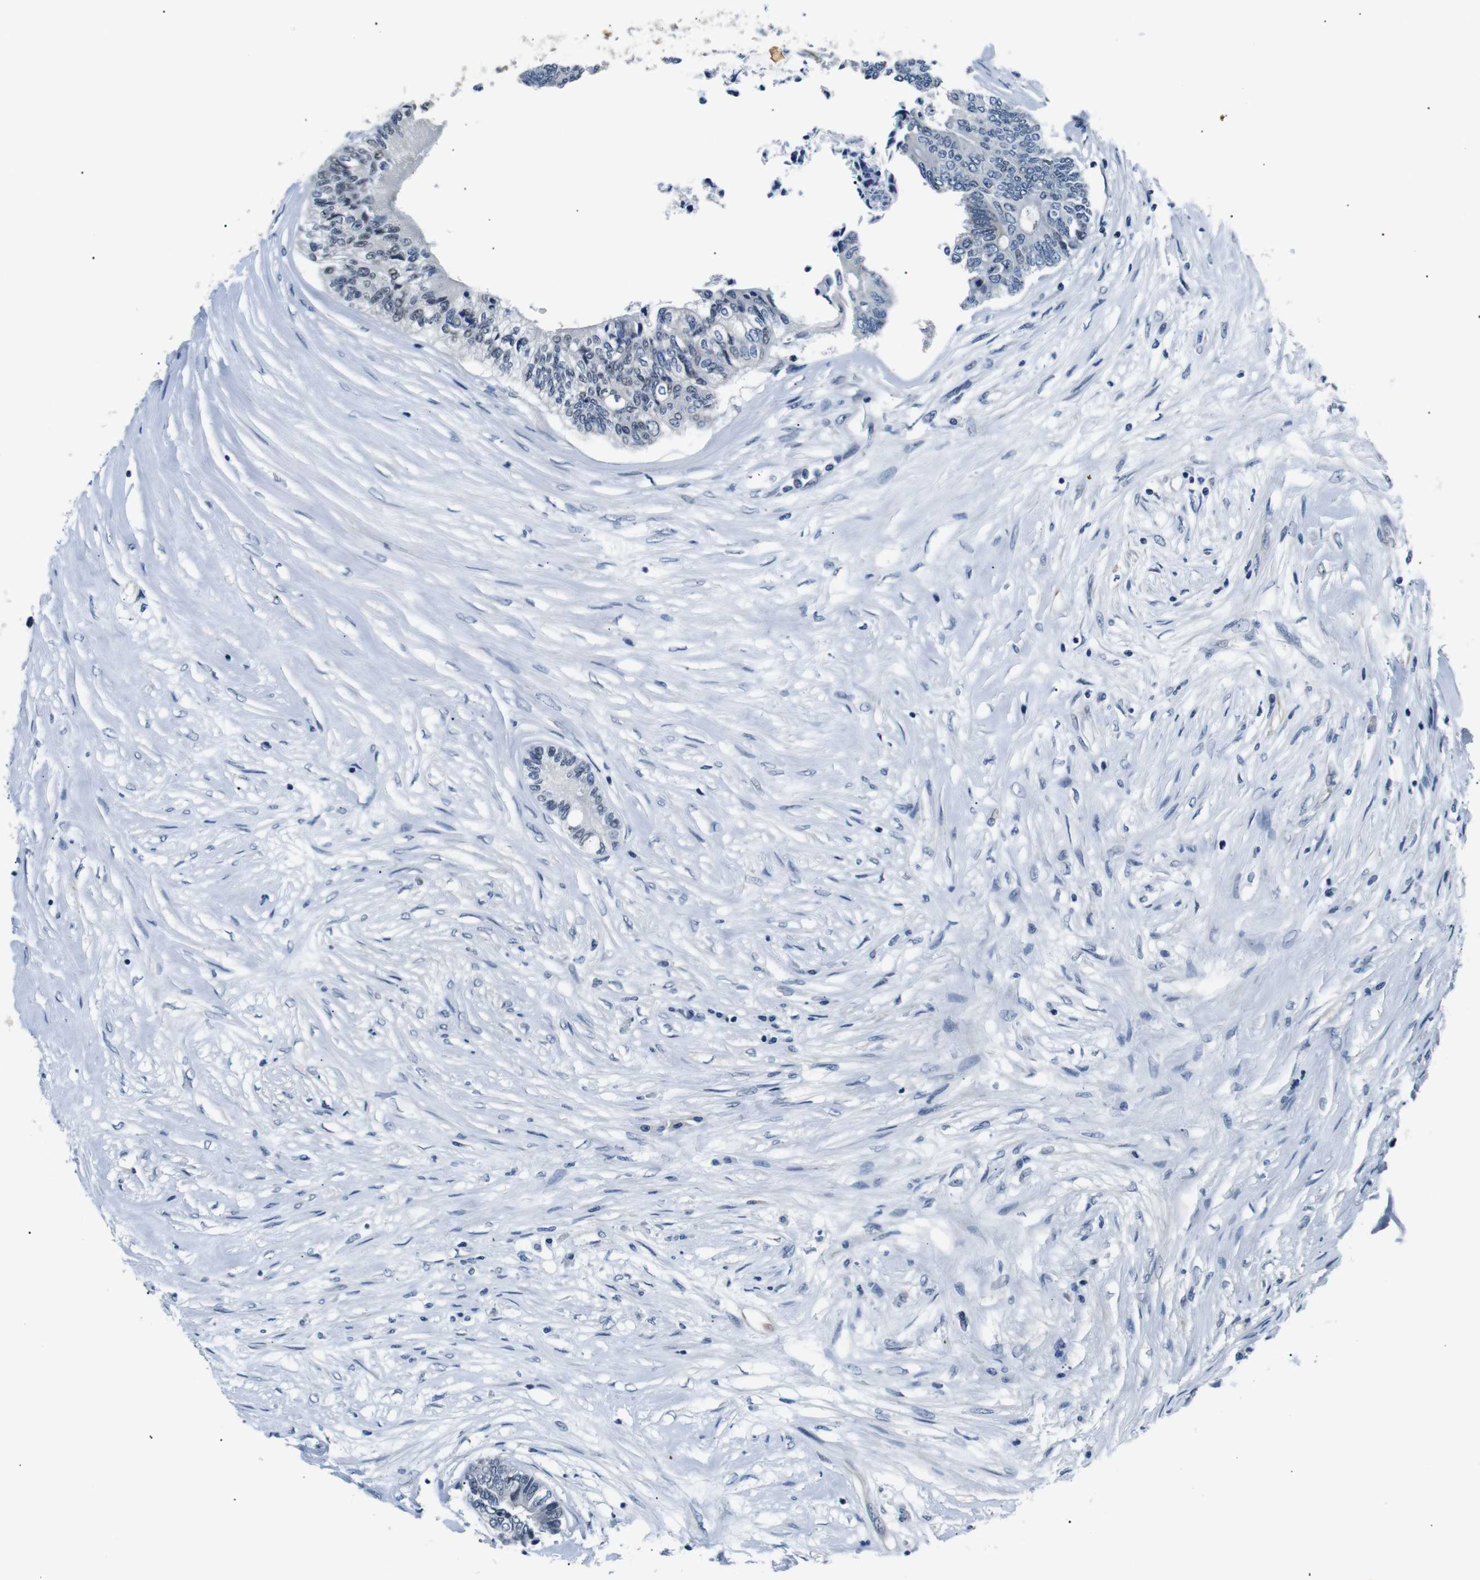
{"staining": {"intensity": "negative", "quantity": "none", "location": "none"}, "tissue": "colorectal cancer", "cell_type": "Tumor cells", "image_type": "cancer", "snomed": [{"axis": "morphology", "description": "Adenocarcinoma, NOS"}, {"axis": "topography", "description": "Rectum"}], "caption": "A histopathology image of colorectal cancer stained for a protein exhibits no brown staining in tumor cells.", "gene": "TAFA1", "patient": {"sex": "male", "age": 63}}